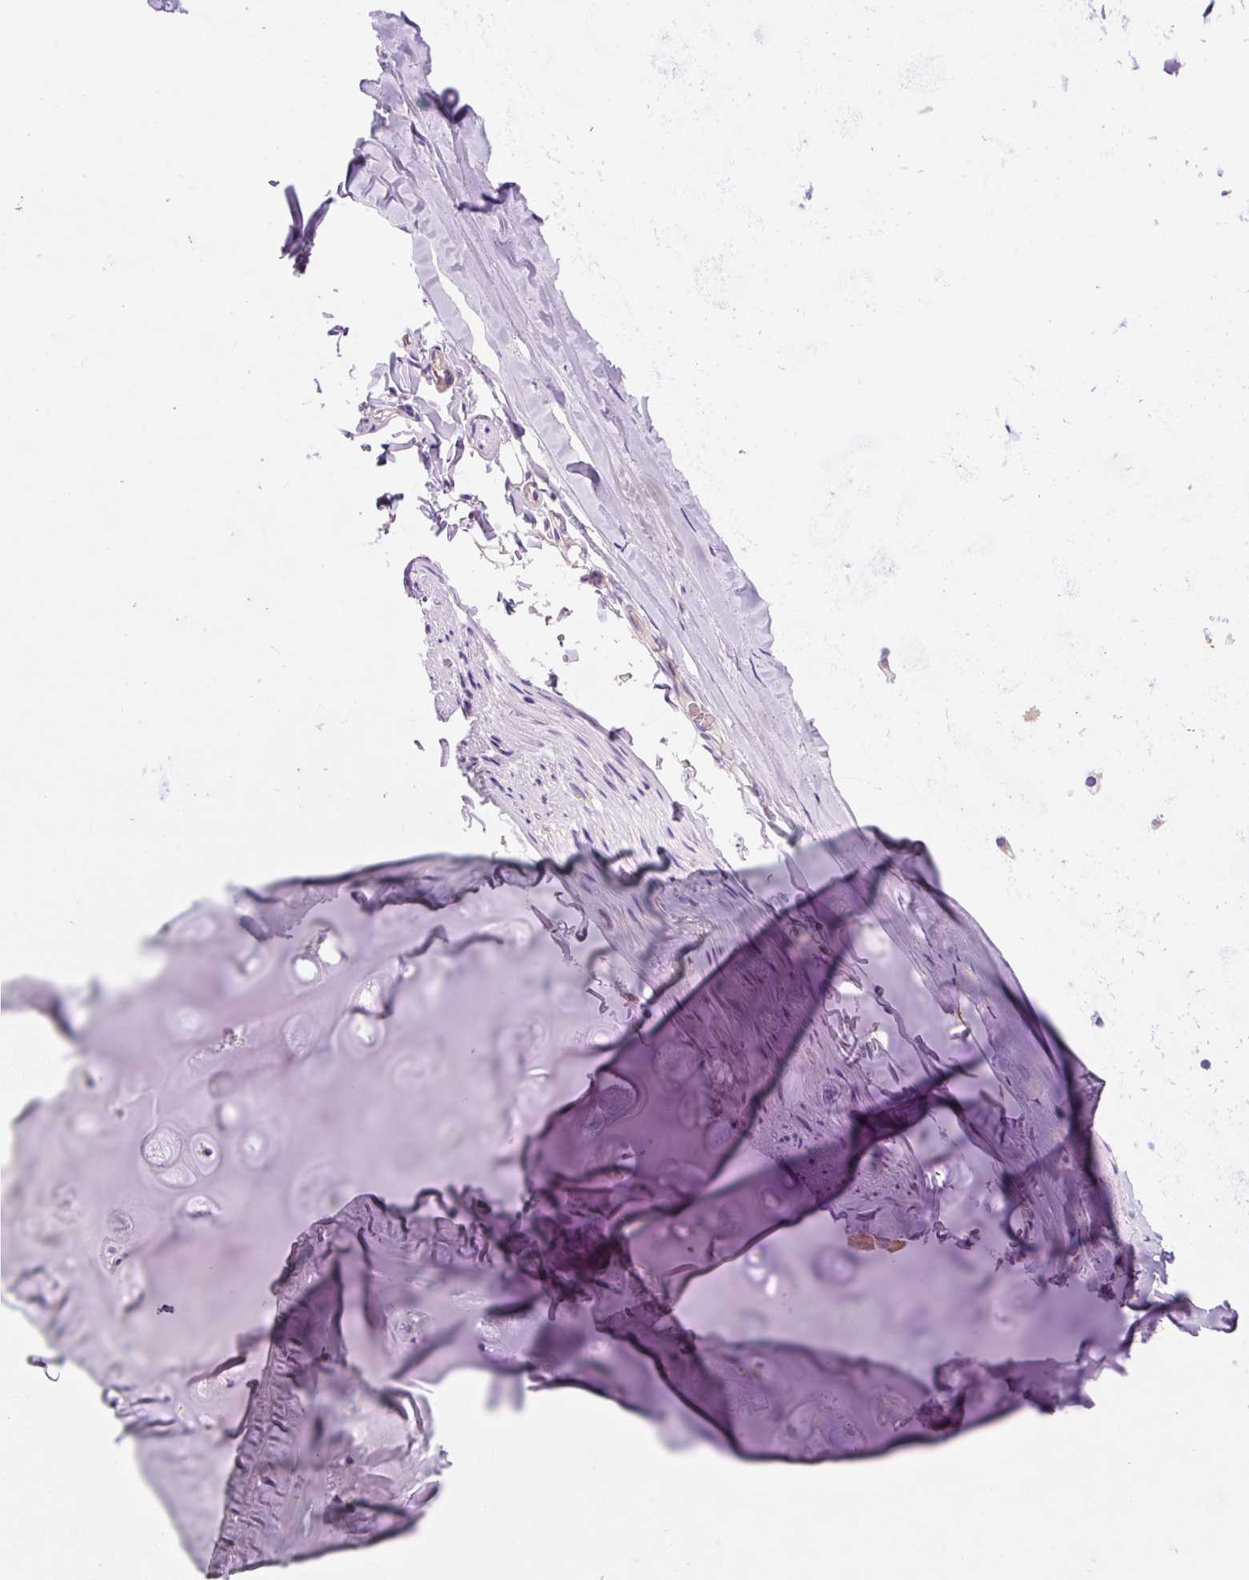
{"staining": {"intensity": "negative", "quantity": "none", "location": "none"}, "tissue": "adipose tissue", "cell_type": "Adipocytes", "image_type": "normal", "snomed": [{"axis": "morphology", "description": "Normal tissue, NOS"}, {"axis": "topography", "description": "Cartilage tissue"}, {"axis": "topography", "description": "Bronchus"}, {"axis": "topography", "description": "Peripheral nerve tissue"}], "caption": "Immunohistochemistry photomicrograph of normal human adipose tissue stained for a protein (brown), which reveals no staining in adipocytes. Brightfield microscopy of IHC stained with DAB (brown) and hematoxylin (blue), captured at high magnification.", "gene": "OR4K15", "patient": {"sex": "male", "age": 67}}